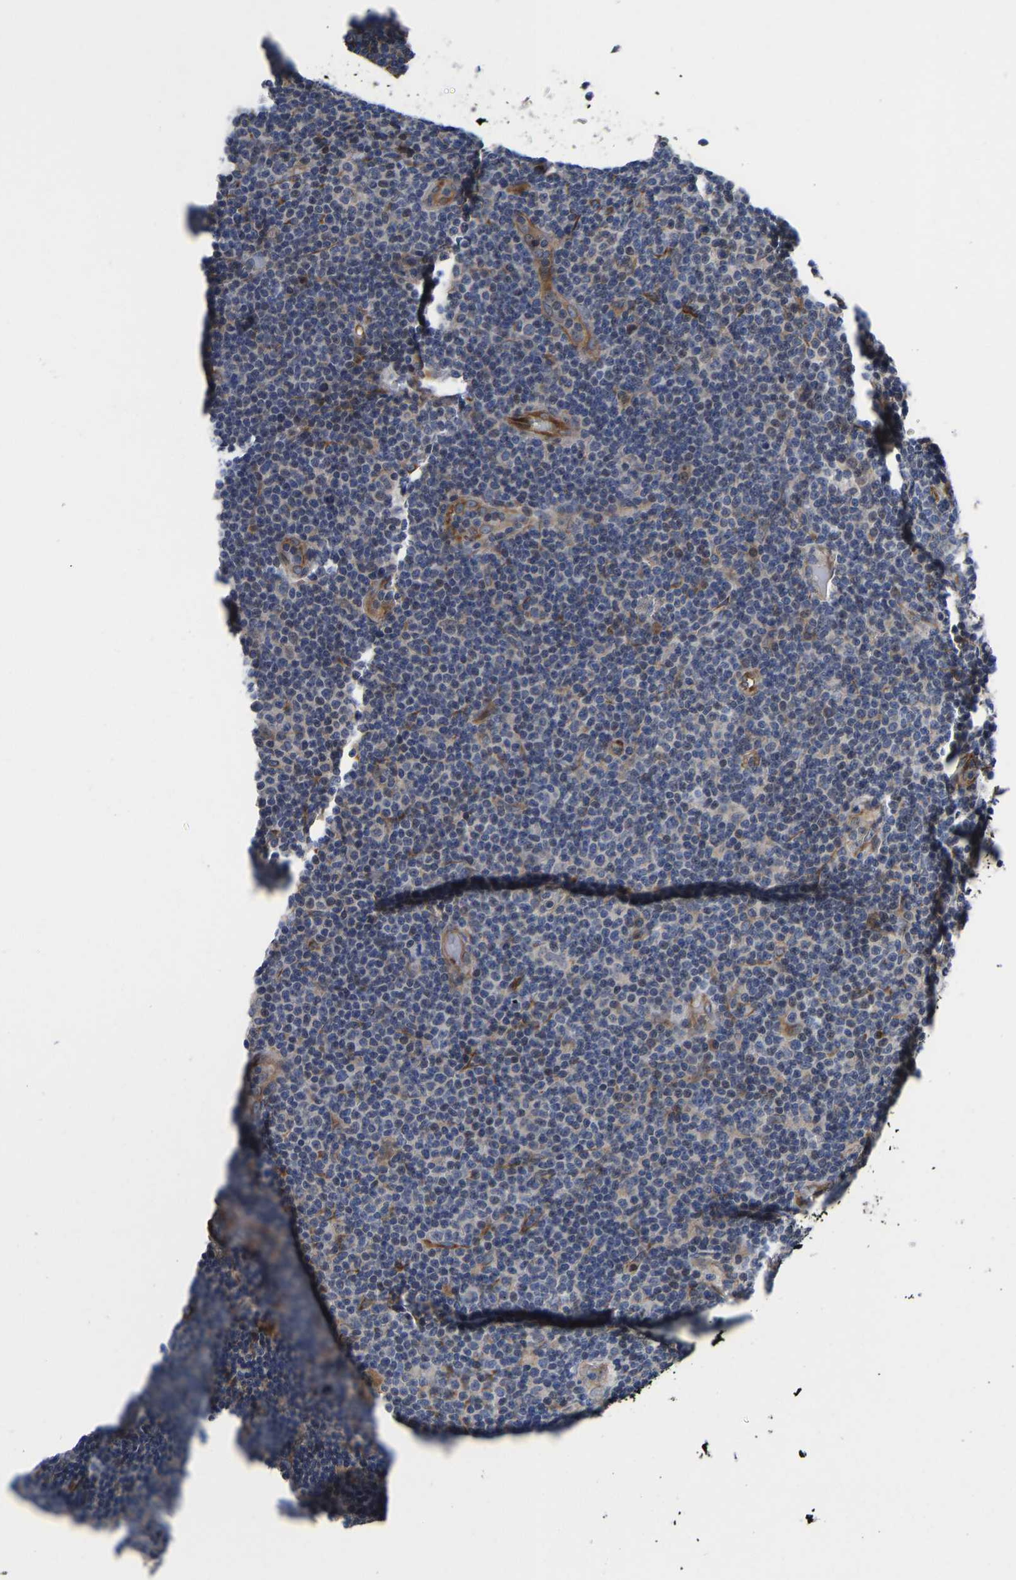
{"staining": {"intensity": "weak", "quantity": "<25%", "location": "cytoplasmic/membranous"}, "tissue": "lymphoma", "cell_type": "Tumor cells", "image_type": "cancer", "snomed": [{"axis": "morphology", "description": "Malignant lymphoma, non-Hodgkin's type, Low grade"}, {"axis": "topography", "description": "Lymph node"}], "caption": "Immunohistochemical staining of human malignant lymphoma, non-Hodgkin's type (low-grade) reveals no significant staining in tumor cells.", "gene": "FRRS1", "patient": {"sex": "male", "age": 83}}